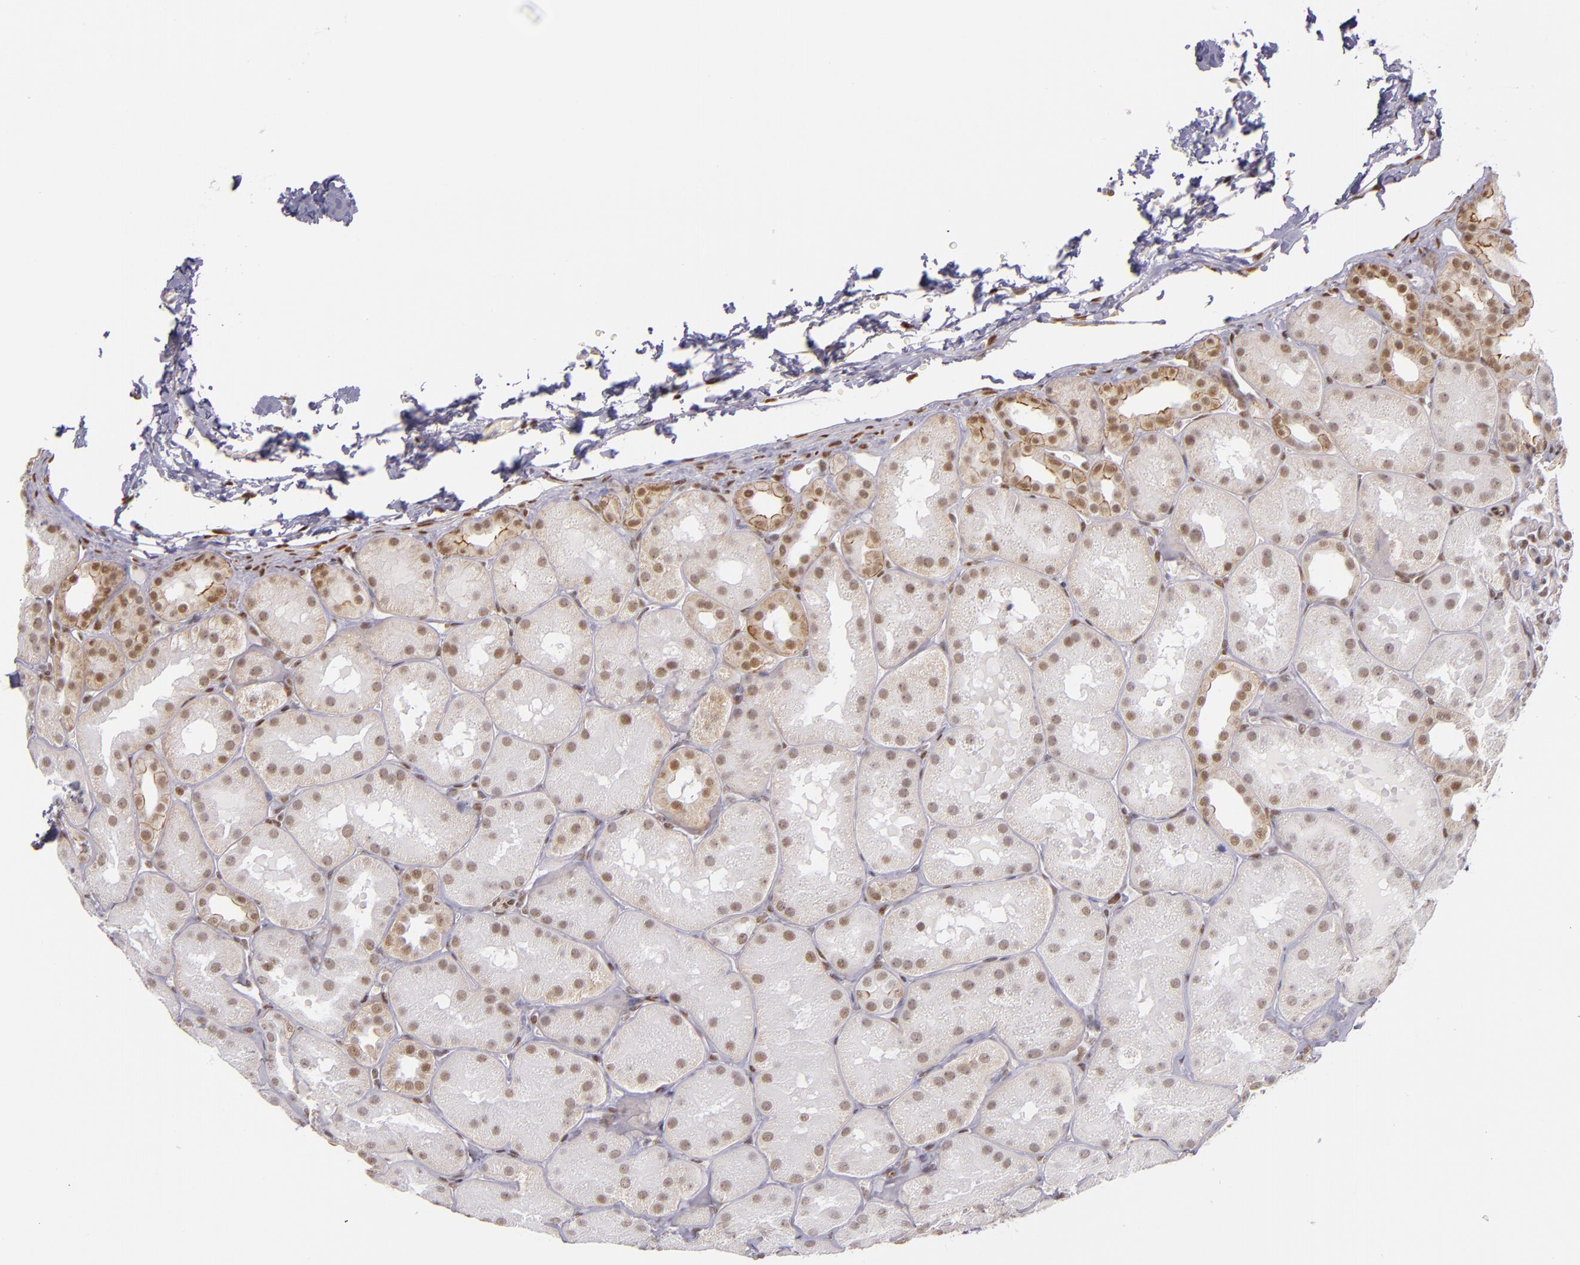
{"staining": {"intensity": "weak", "quantity": "25%-75%", "location": "nuclear"}, "tissue": "kidney", "cell_type": "Cells in glomeruli", "image_type": "normal", "snomed": [{"axis": "morphology", "description": "Normal tissue, NOS"}, {"axis": "topography", "description": "Kidney"}], "caption": "IHC (DAB) staining of normal human kidney shows weak nuclear protein staining in approximately 25%-75% of cells in glomeruli. (DAB IHC, brown staining for protein, blue staining for nuclei).", "gene": "NCOR2", "patient": {"sex": "male", "age": 28}}